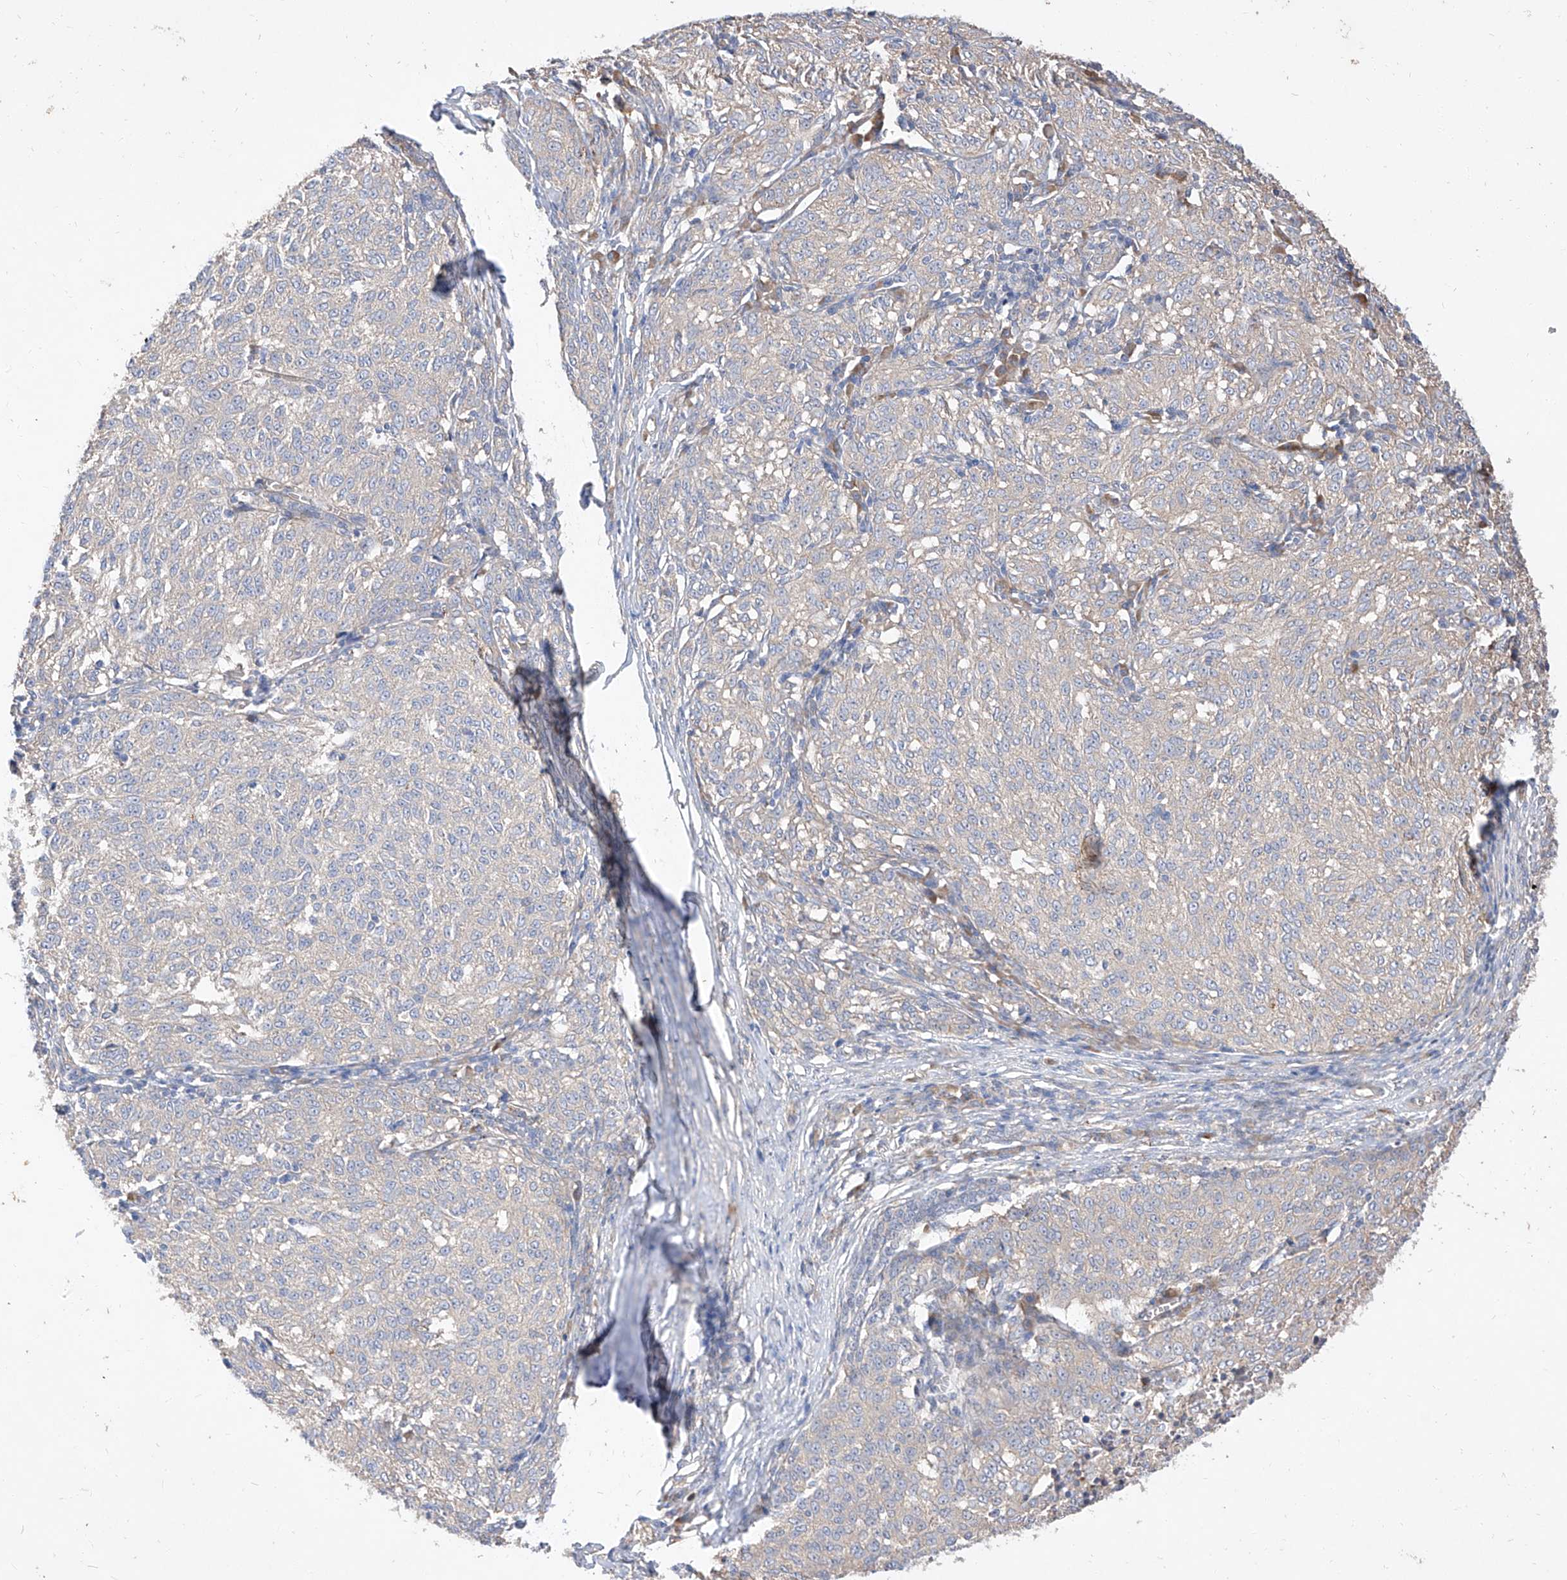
{"staining": {"intensity": "negative", "quantity": "none", "location": "none"}, "tissue": "melanoma", "cell_type": "Tumor cells", "image_type": "cancer", "snomed": [{"axis": "morphology", "description": "Malignant melanoma, NOS"}, {"axis": "topography", "description": "Skin"}], "caption": "Image shows no significant protein staining in tumor cells of malignant melanoma.", "gene": "DIRAS3", "patient": {"sex": "female", "age": 72}}